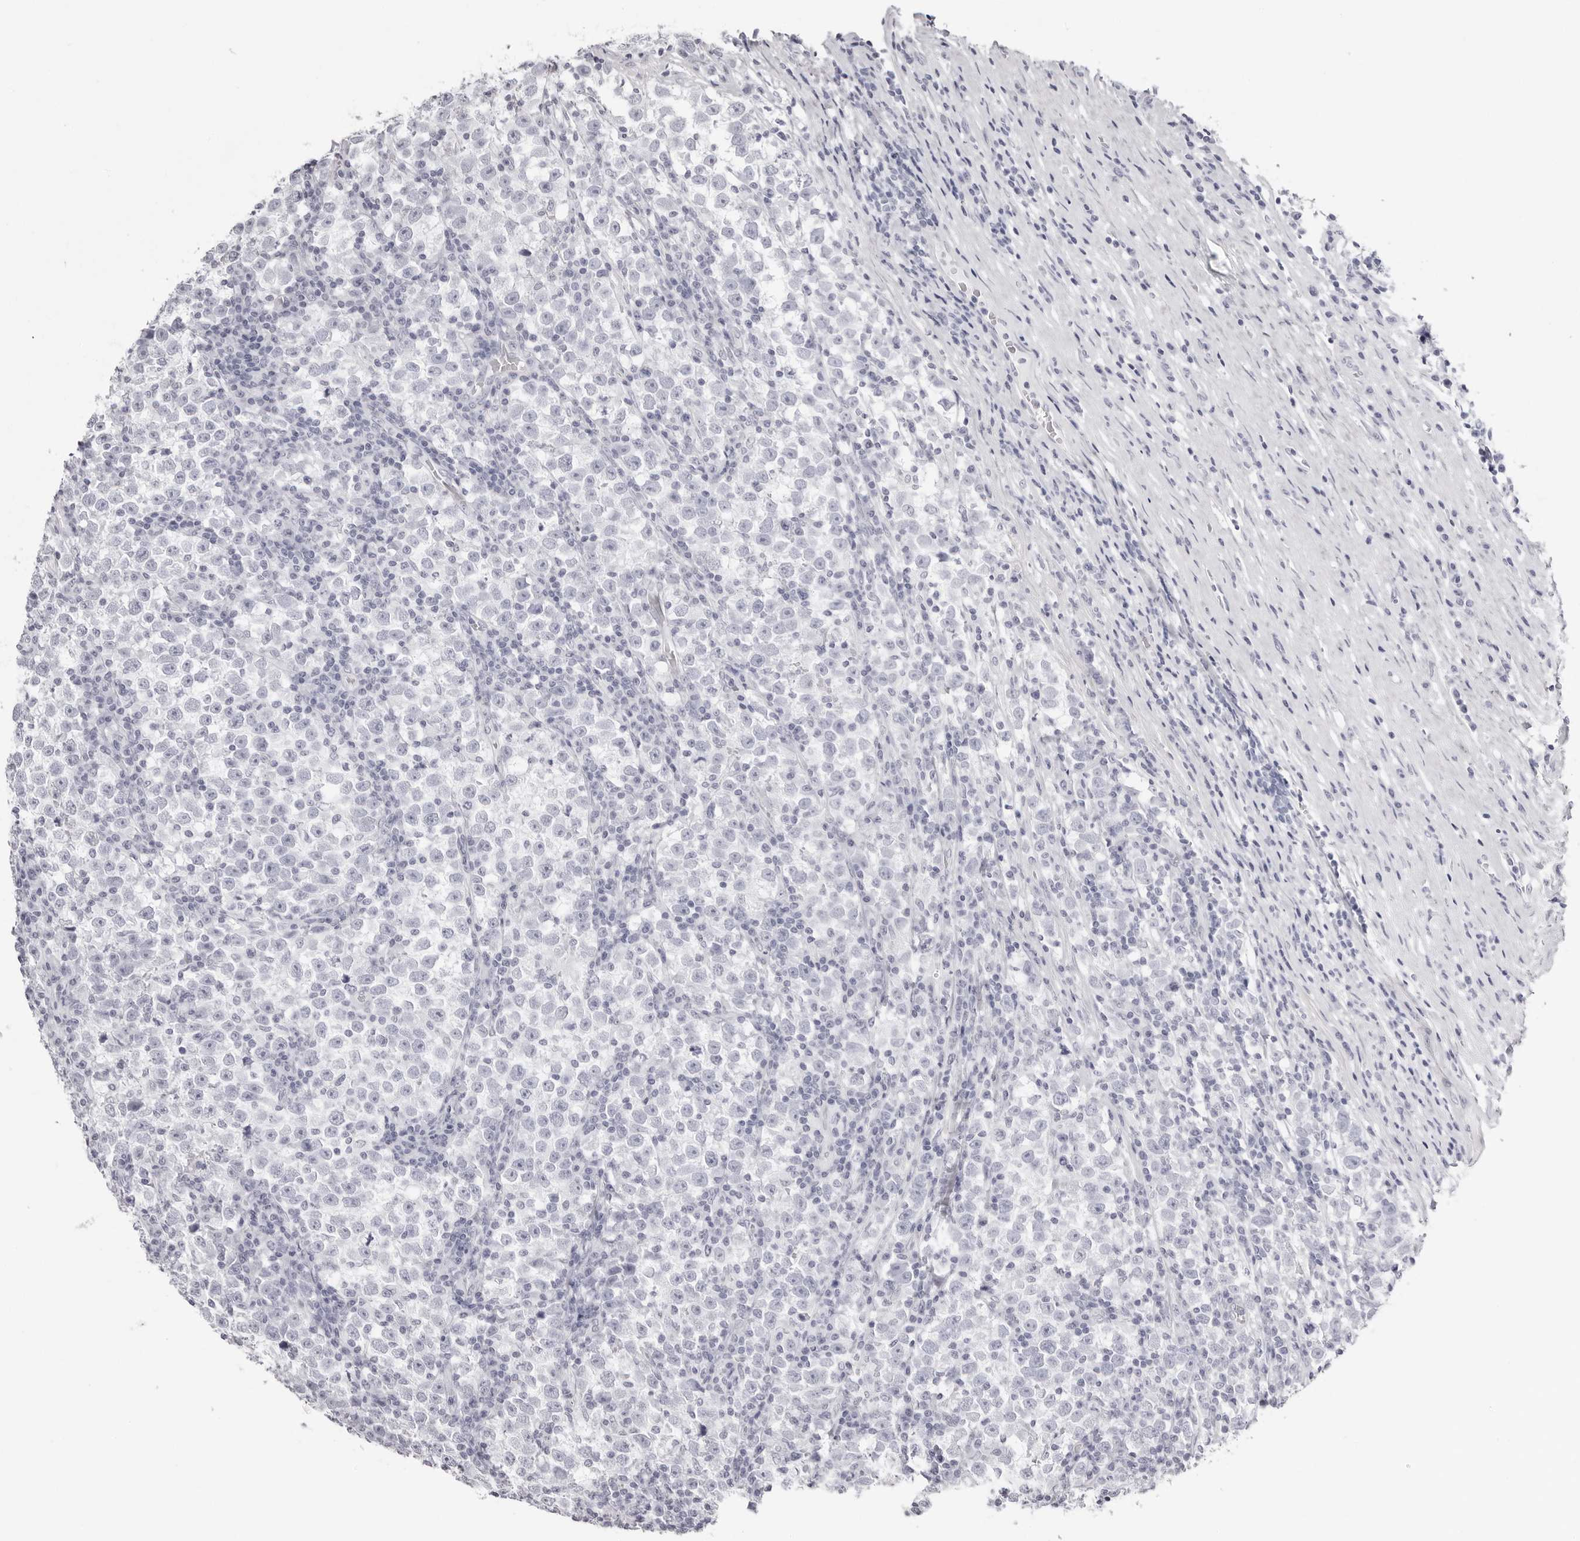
{"staining": {"intensity": "negative", "quantity": "none", "location": "none"}, "tissue": "testis cancer", "cell_type": "Tumor cells", "image_type": "cancer", "snomed": [{"axis": "morphology", "description": "Normal tissue, NOS"}, {"axis": "morphology", "description": "Seminoma, NOS"}, {"axis": "topography", "description": "Testis"}], "caption": "Immunohistochemistry histopathology image of neoplastic tissue: human testis cancer stained with DAB (3,3'-diaminobenzidine) displays no significant protein staining in tumor cells.", "gene": "INSL3", "patient": {"sex": "male", "age": 43}}